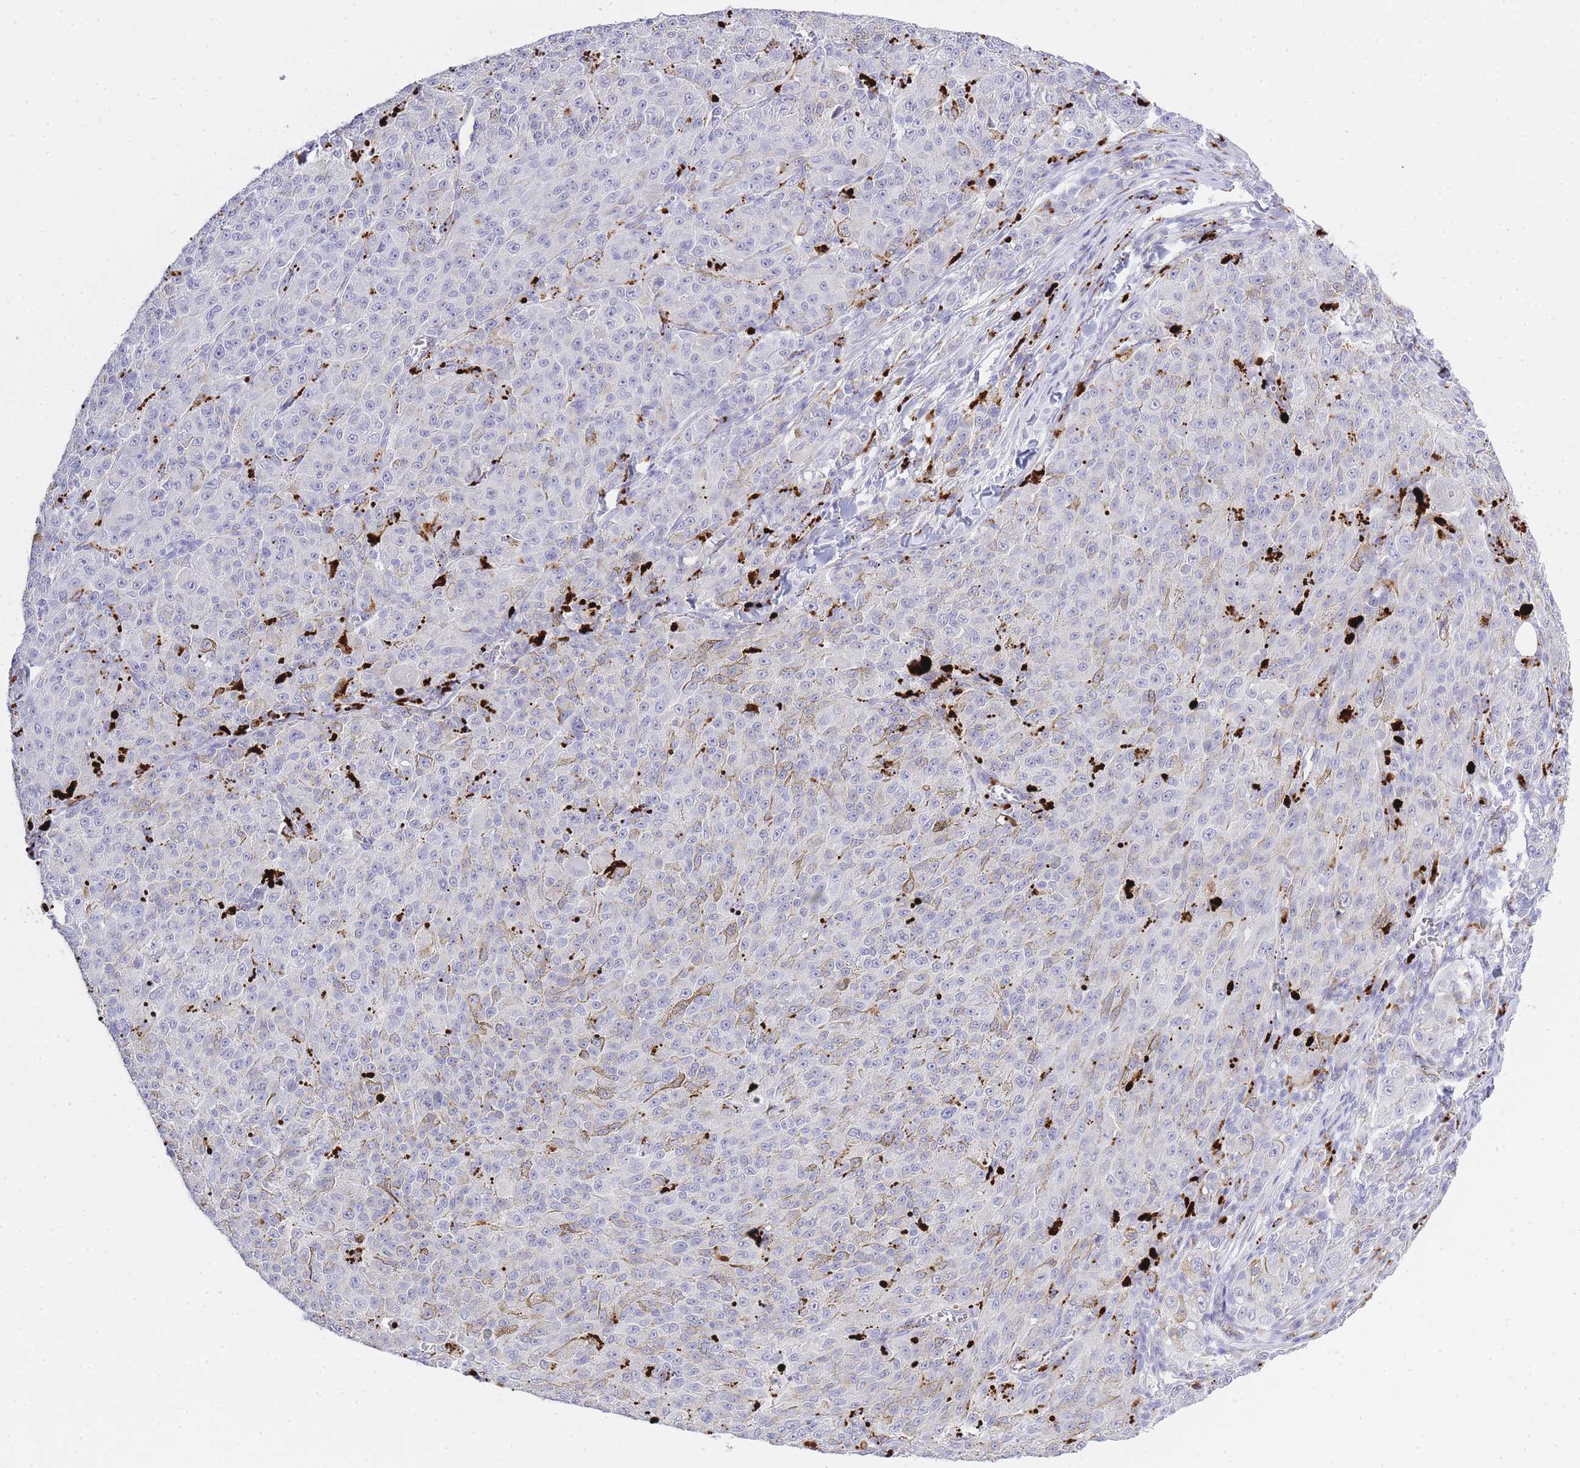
{"staining": {"intensity": "moderate", "quantity": "<25%", "location": "cytoplasmic/membranous"}, "tissue": "melanoma", "cell_type": "Tumor cells", "image_type": "cancer", "snomed": [{"axis": "morphology", "description": "Malignant melanoma, NOS"}, {"axis": "topography", "description": "Skin"}], "caption": "Moderate cytoplasmic/membranous protein positivity is identified in approximately <25% of tumor cells in malignant melanoma.", "gene": "RHO", "patient": {"sex": "female", "age": 52}}